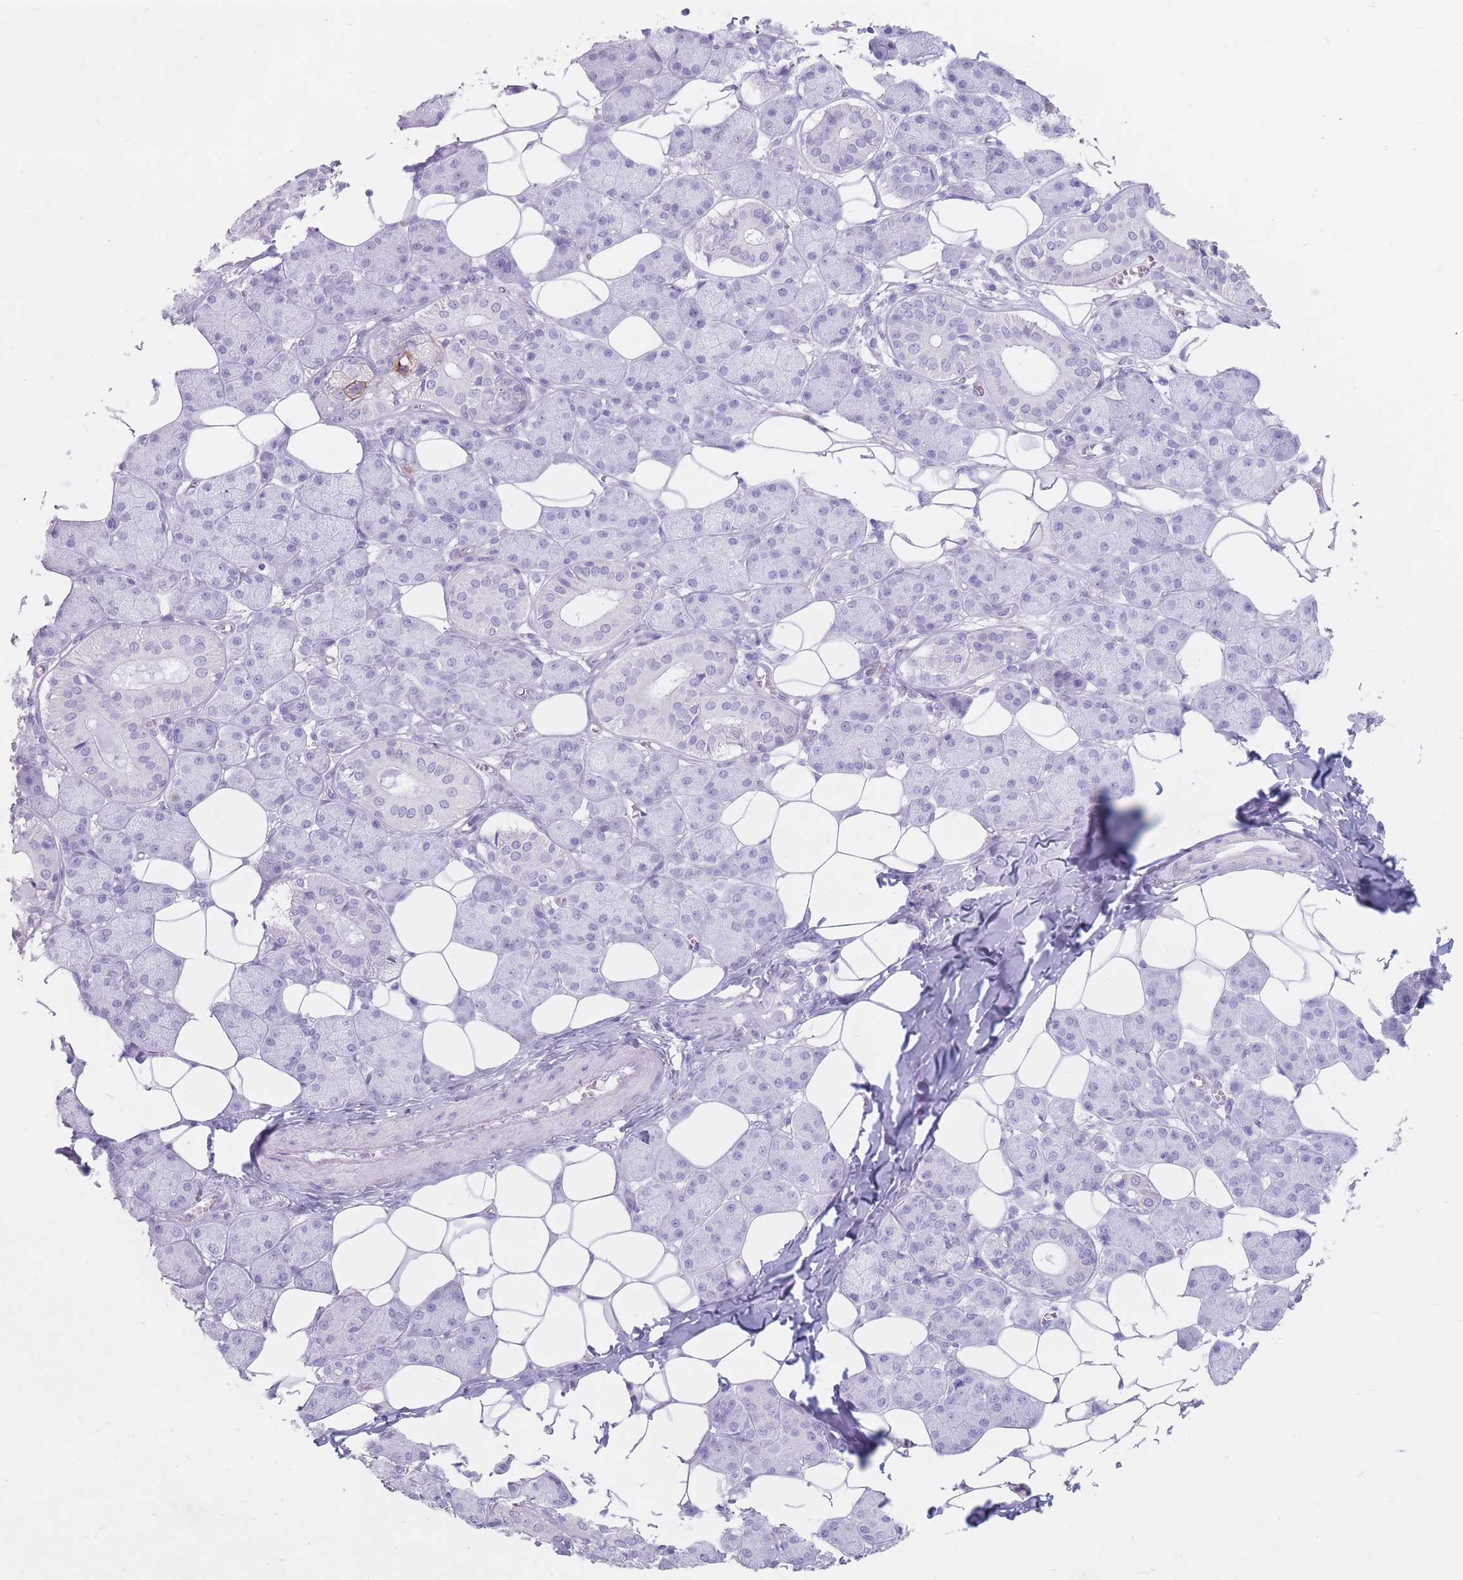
{"staining": {"intensity": "negative", "quantity": "none", "location": "none"}, "tissue": "salivary gland", "cell_type": "Glandular cells", "image_type": "normal", "snomed": [{"axis": "morphology", "description": "Normal tissue, NOS"}, {"axis": "topography", "description": "Salivary gland"}], "caption": "Immunohistochemical staining of unremarkable salivary gland displays no significant staining in glandular cells.", "gene": "ST3GAL5", "patient": {"sex": "female", "age": 33}}